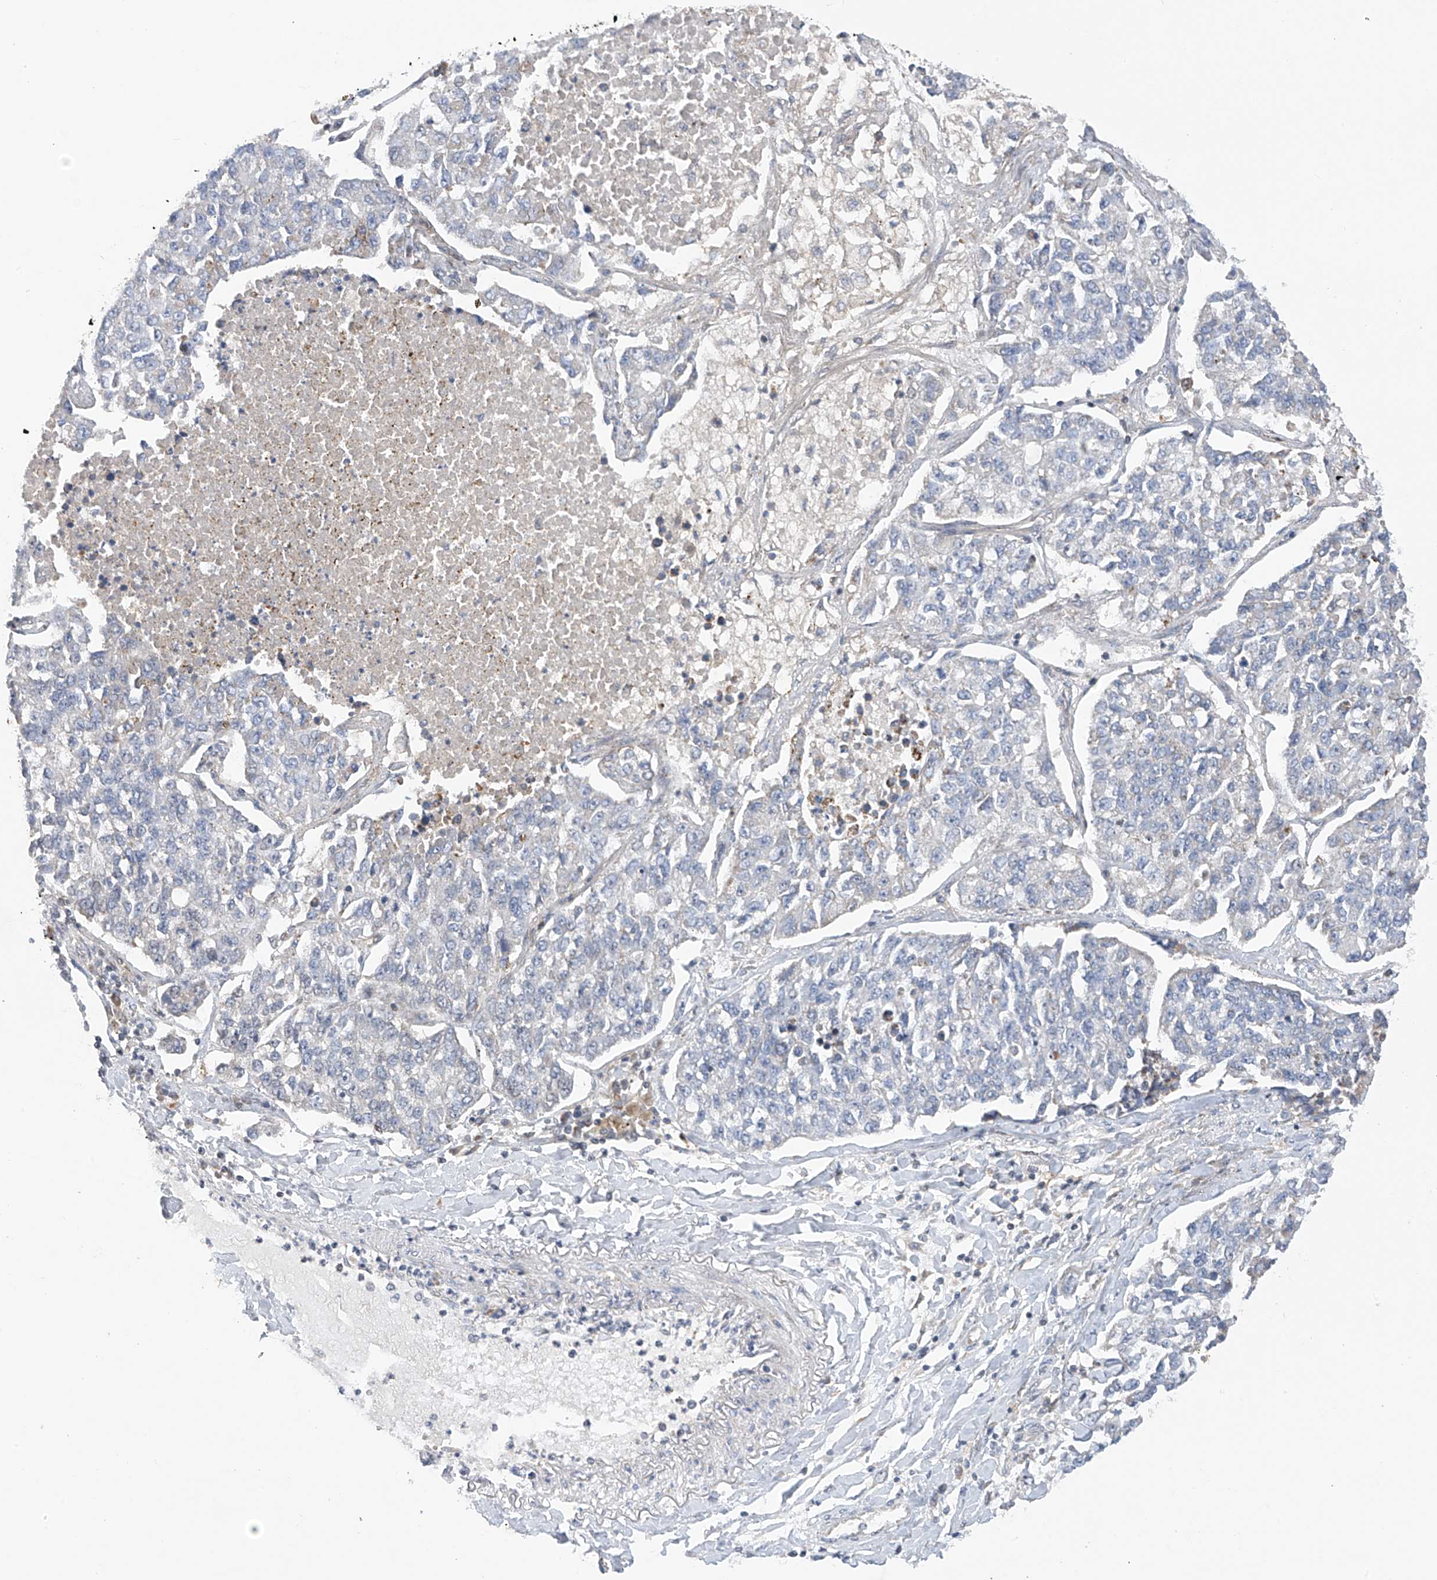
{"staining": {"intensity": "negative", "quantity": "none", "location": "none"}, "tissue": "lung cancer", "cell_type": "Tumor cells", "image_type": "cancer", "snomed": [{"axis": "morphology", "description": "Adenocarcinoma, NOS"}, {"axis": "topography", "description": "Lung"}], "caption": "An immunohistochemistry (IHC) image of lung adenocarcinoma is shown. There is no staining in tumor cells of lung adenocarcinoma.", "gene": "SLCO4A1", "patient": {"sex": "male", "age": 49}}